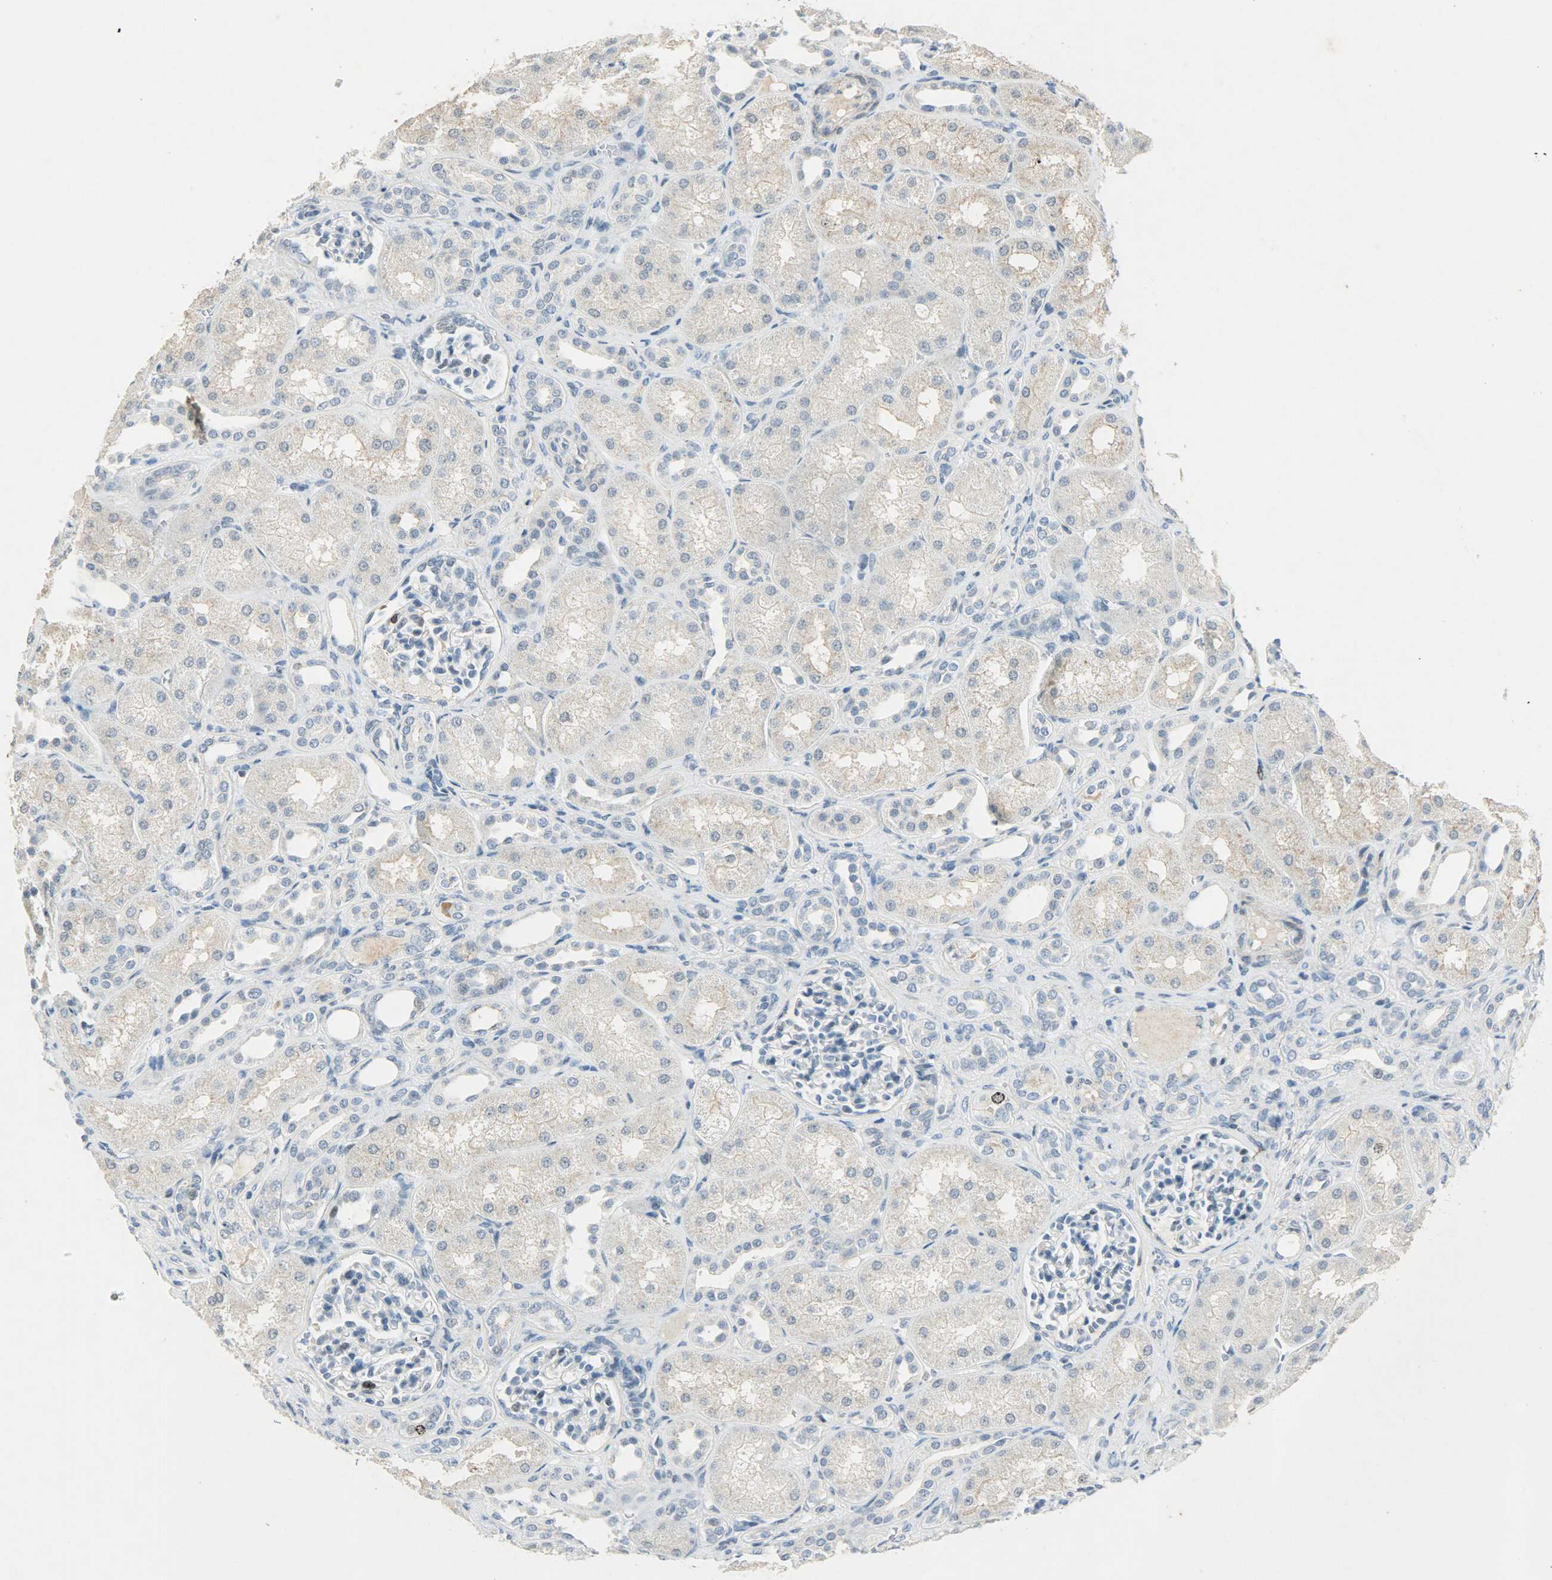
{"staining": {"intensity": "negative", "quantity": "none", "location": "none"}, "tissue": "kidney", "cell_type": "Cells in glomeruli", "image_type": "normal", "snomed": [{"axis": "morphology", "description": "Normal tissue, NOS"}, {"axis": "topography", "description": "Kidney"}], "caption": "A micrograph of kidney stained for a protein reveals no brown staining in cells in glomeruli.", "gene": "AURKB", "patient": {"sex": "male", "age": 7}}